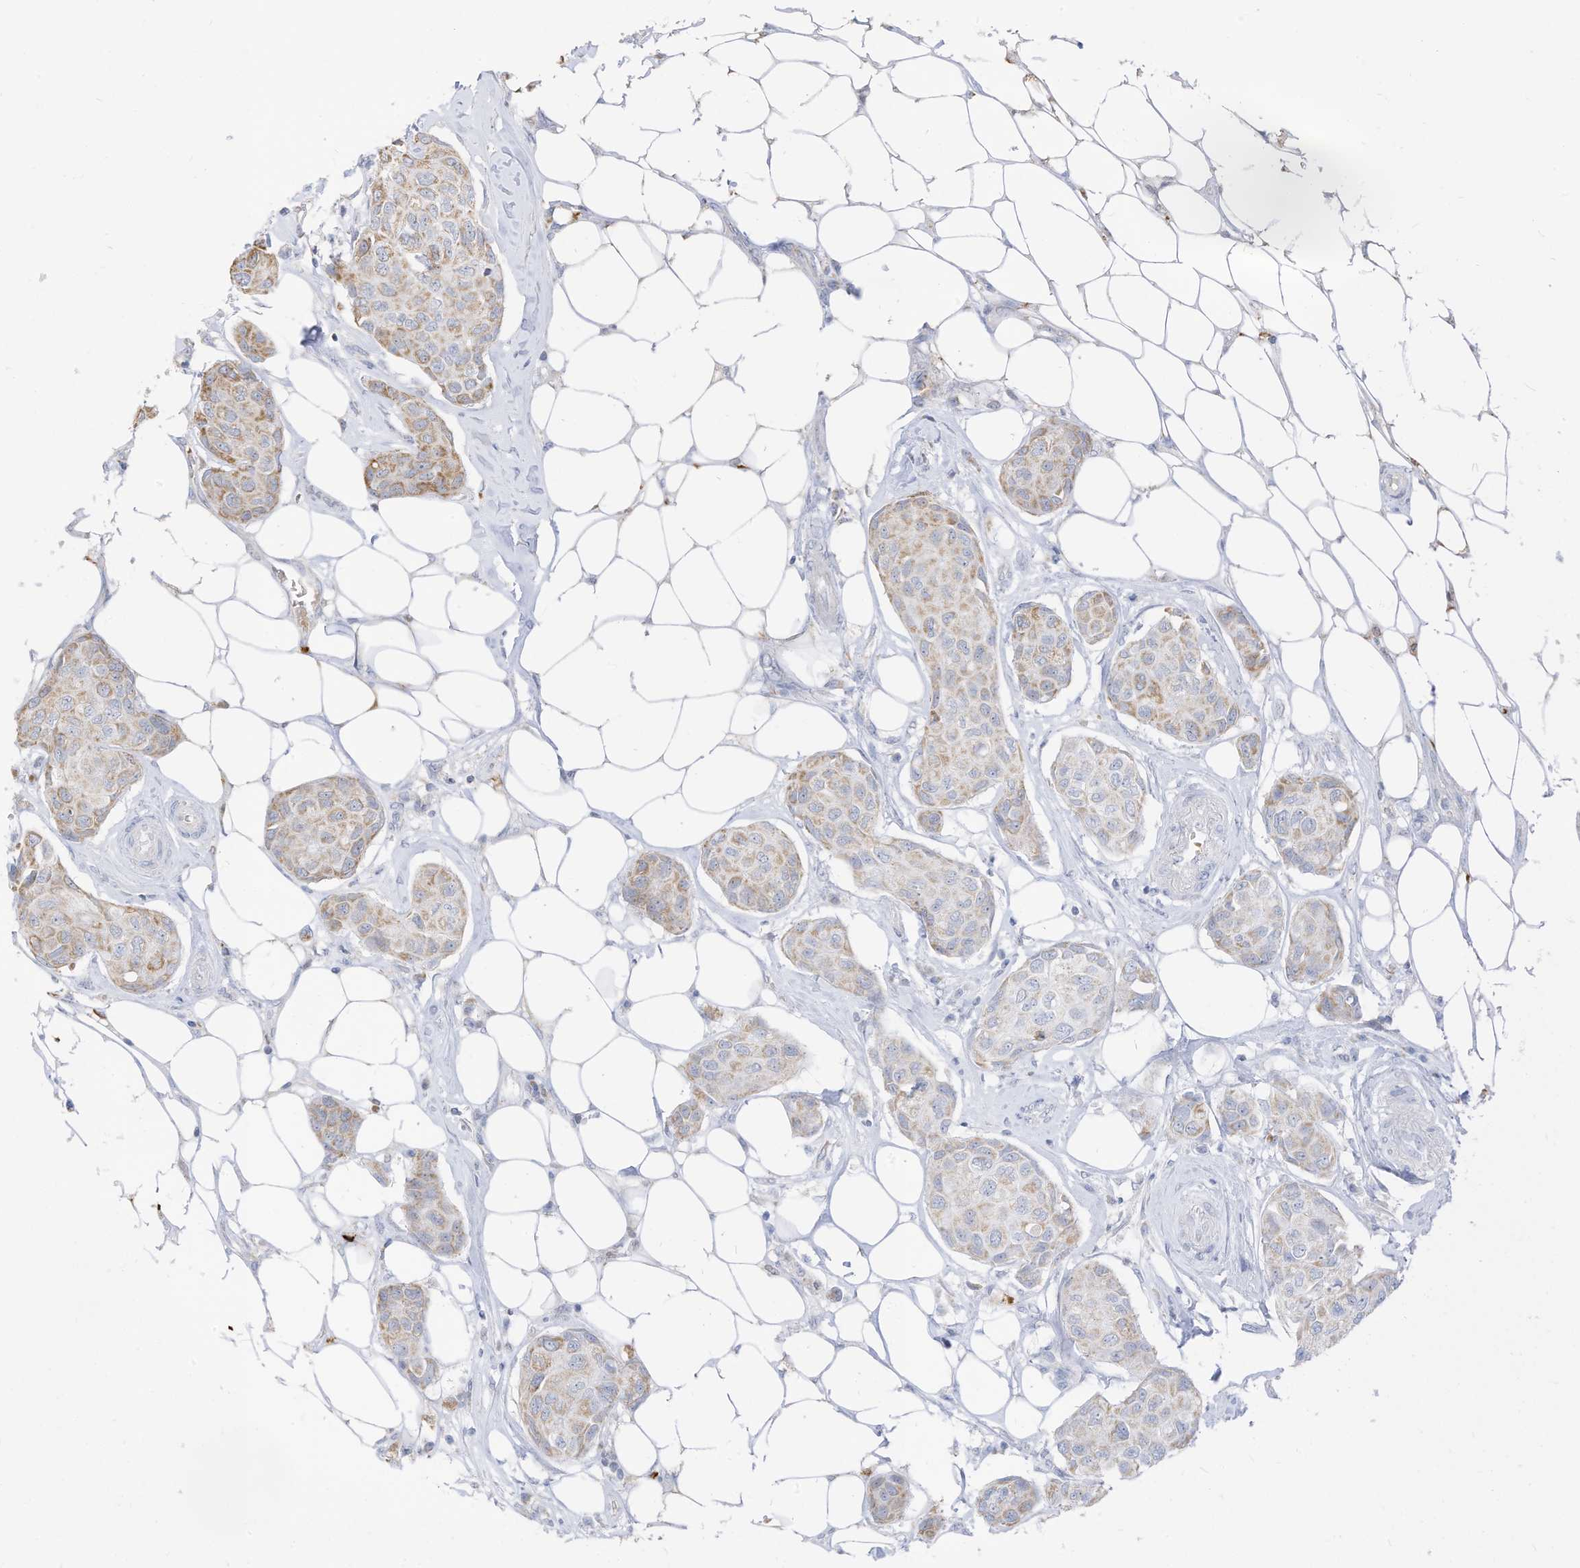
{"staining": {"intensity": "weak", "quantity": "25%-75%", "location": "cytoplasmic/membranous"}, "tissue": "breast cancer", "cell_type": "Tumor cells", "image_type": "cancer", "snomed": [{"axis": "morphology", "description": "Duct carcinoma"}, {"axis": "topography", "description": "Breast"}], "caption": "Human breast cancer (intraductal carcinoma) stained for a protein (brown) shows weak cytoplasmic/membranous positive positivity in about 25%-75% of tumor cells.", "gene": "MTUS2", "patient": {"sex": "female", "age": 80}}